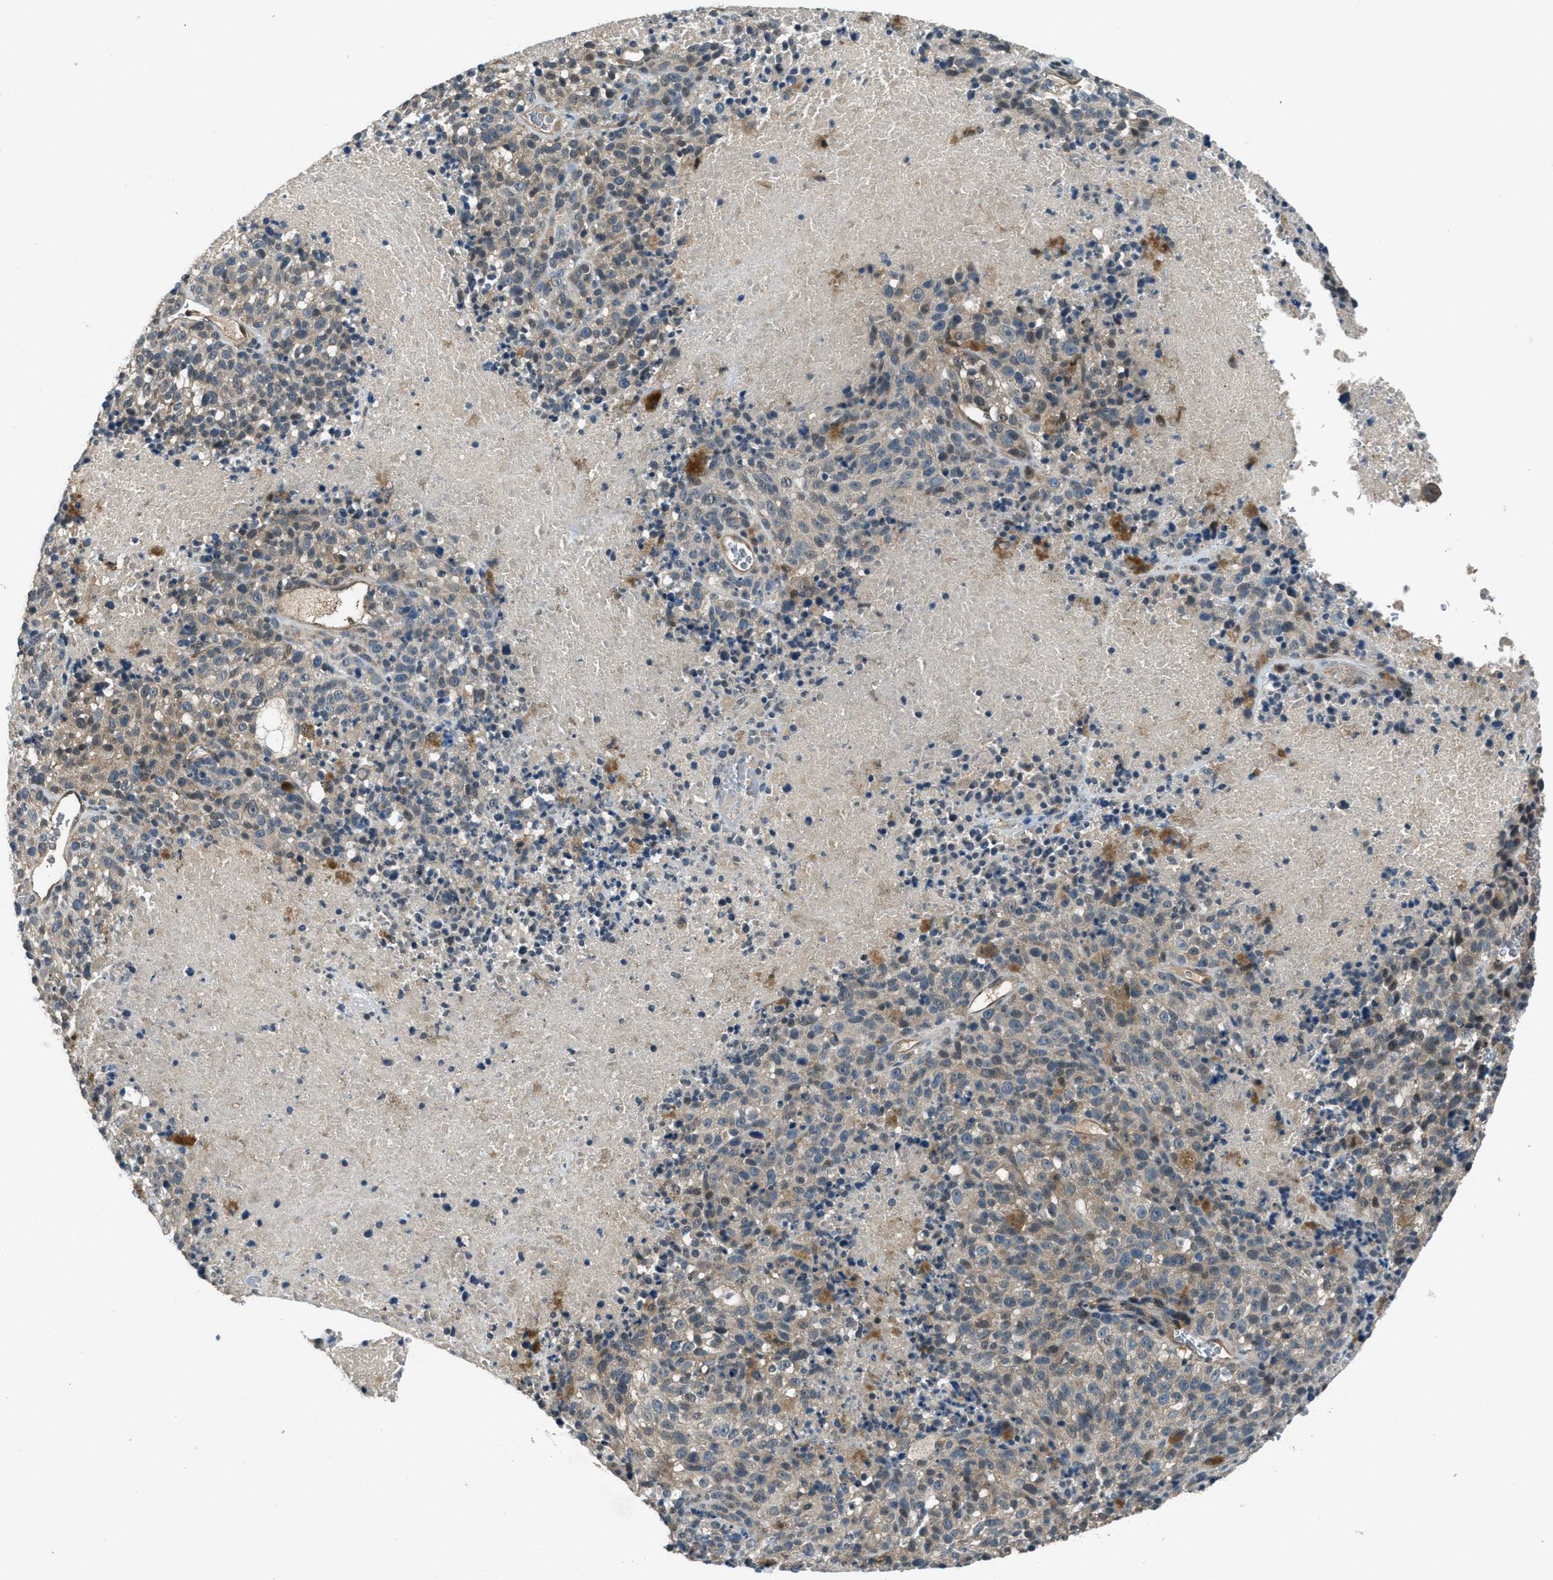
{"staining": {"intensity": "weak", "quantity": "<25%", "location": "cytoplasmic/membranous"}, "tissue": "melanoma", "cell_type": "Tumor cells", "image_type": "cancer", "snomed": [{"axis": "morphology", "description": "Malignant melanoma, Metastatic site"}, {"axis": "topography", "description": "Cerebral cortex"}], "caption": "There is no significant staining in tumor cells of malignant melanoma (metastatic site).", "gene": "DUSP6", "patient": {"sex": "female", "age": 52}}